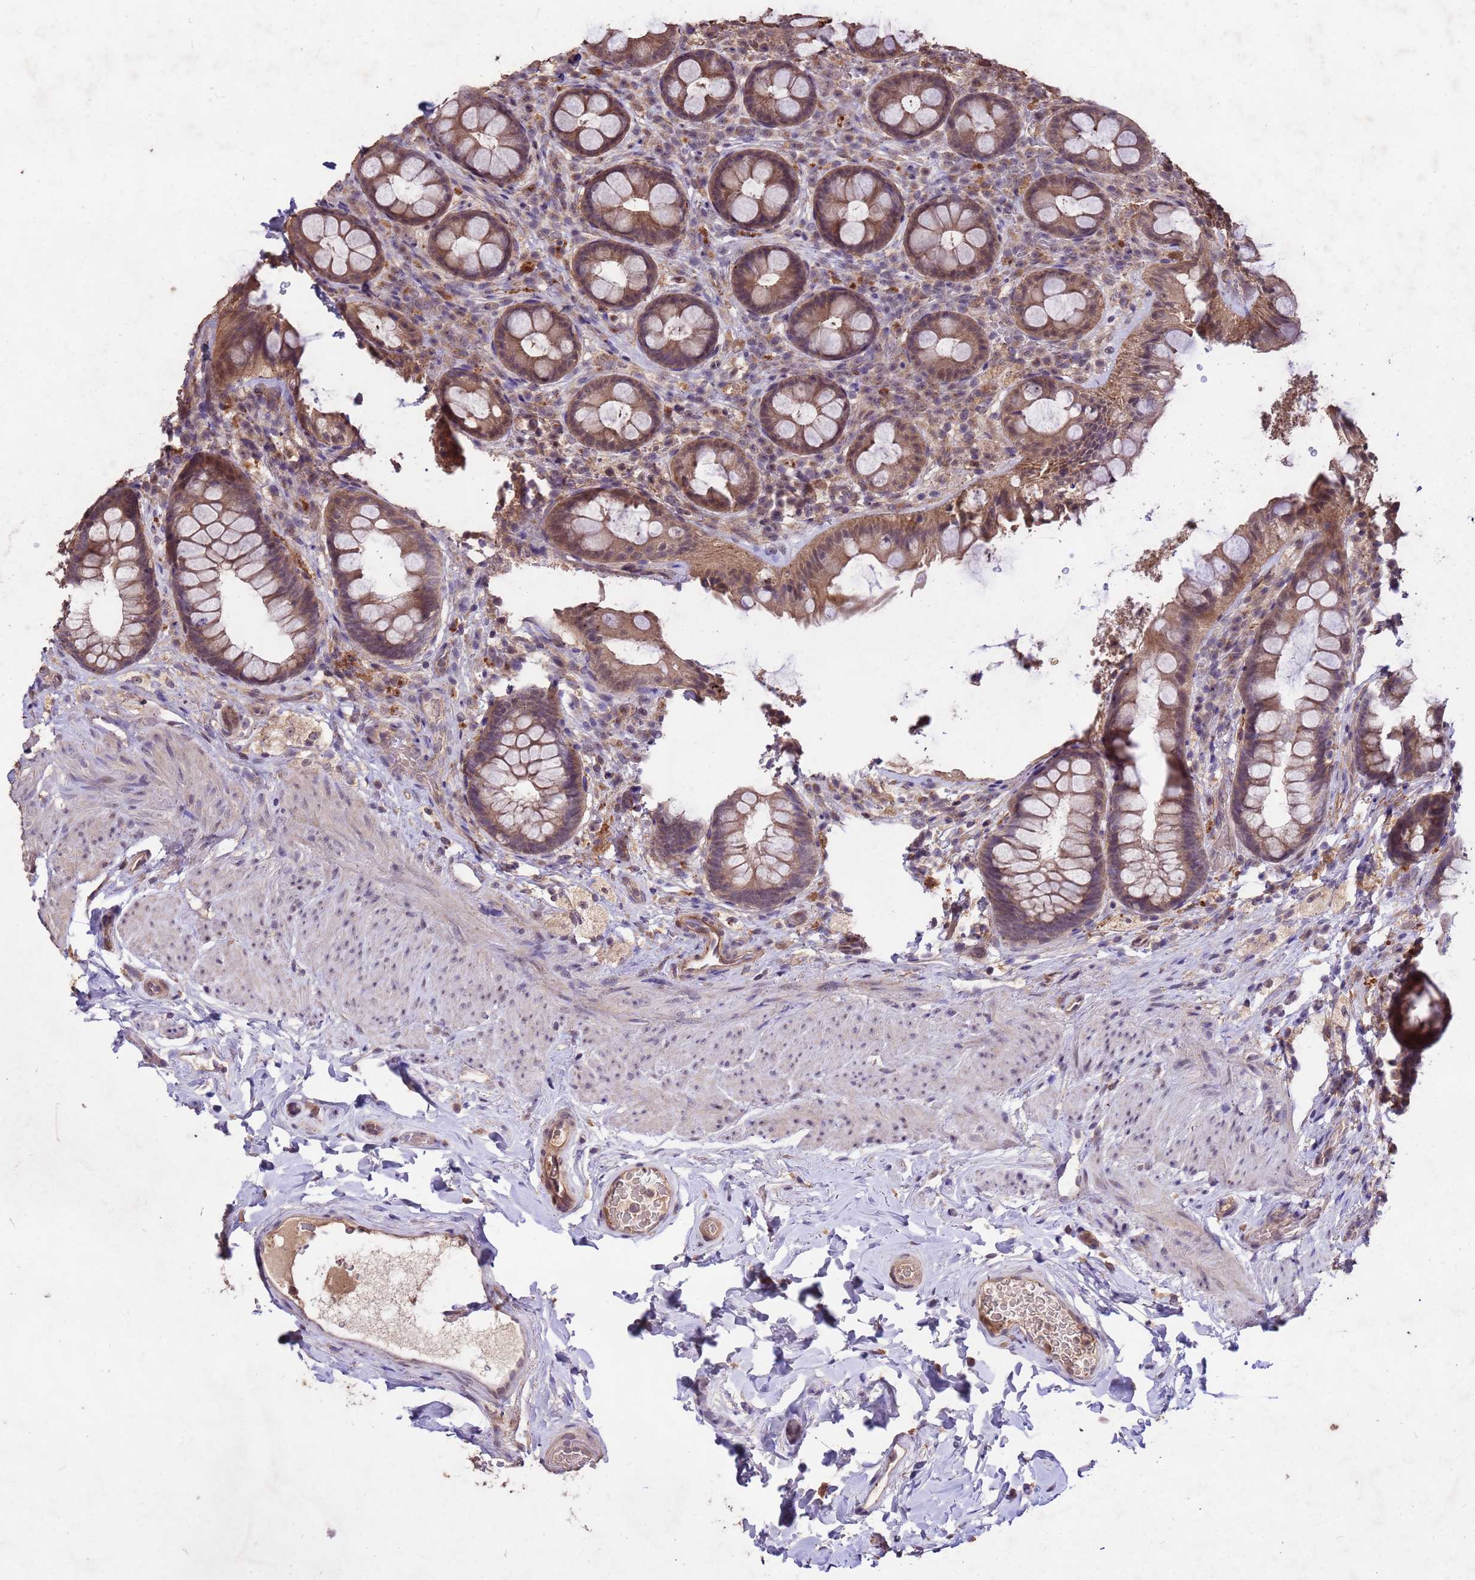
{"staining": {"intensity": "moderate", "quantity": ">75%", "location": "cytoplasmic/membranous,nuclear"}, "tissue": "rectum", "cell_type": "Glandular cells", "image_type": "normal", "snomed": [{"axis": "morphology", "description": "Normal tissue, NOS"}, {"axis": "topography", "description": "Rectum"}, {"axis": "topography", "description": "Peripheral nerve tissue"}], "caption": "Unremarkable rectum shows moderate cytoplasmic/membranous,nuclear expression in approximately >75% of glandular cells, visualized by immunohistochemistry.", "gene": "TOR4A", "patient": {"sex": "female", "age": 69}}